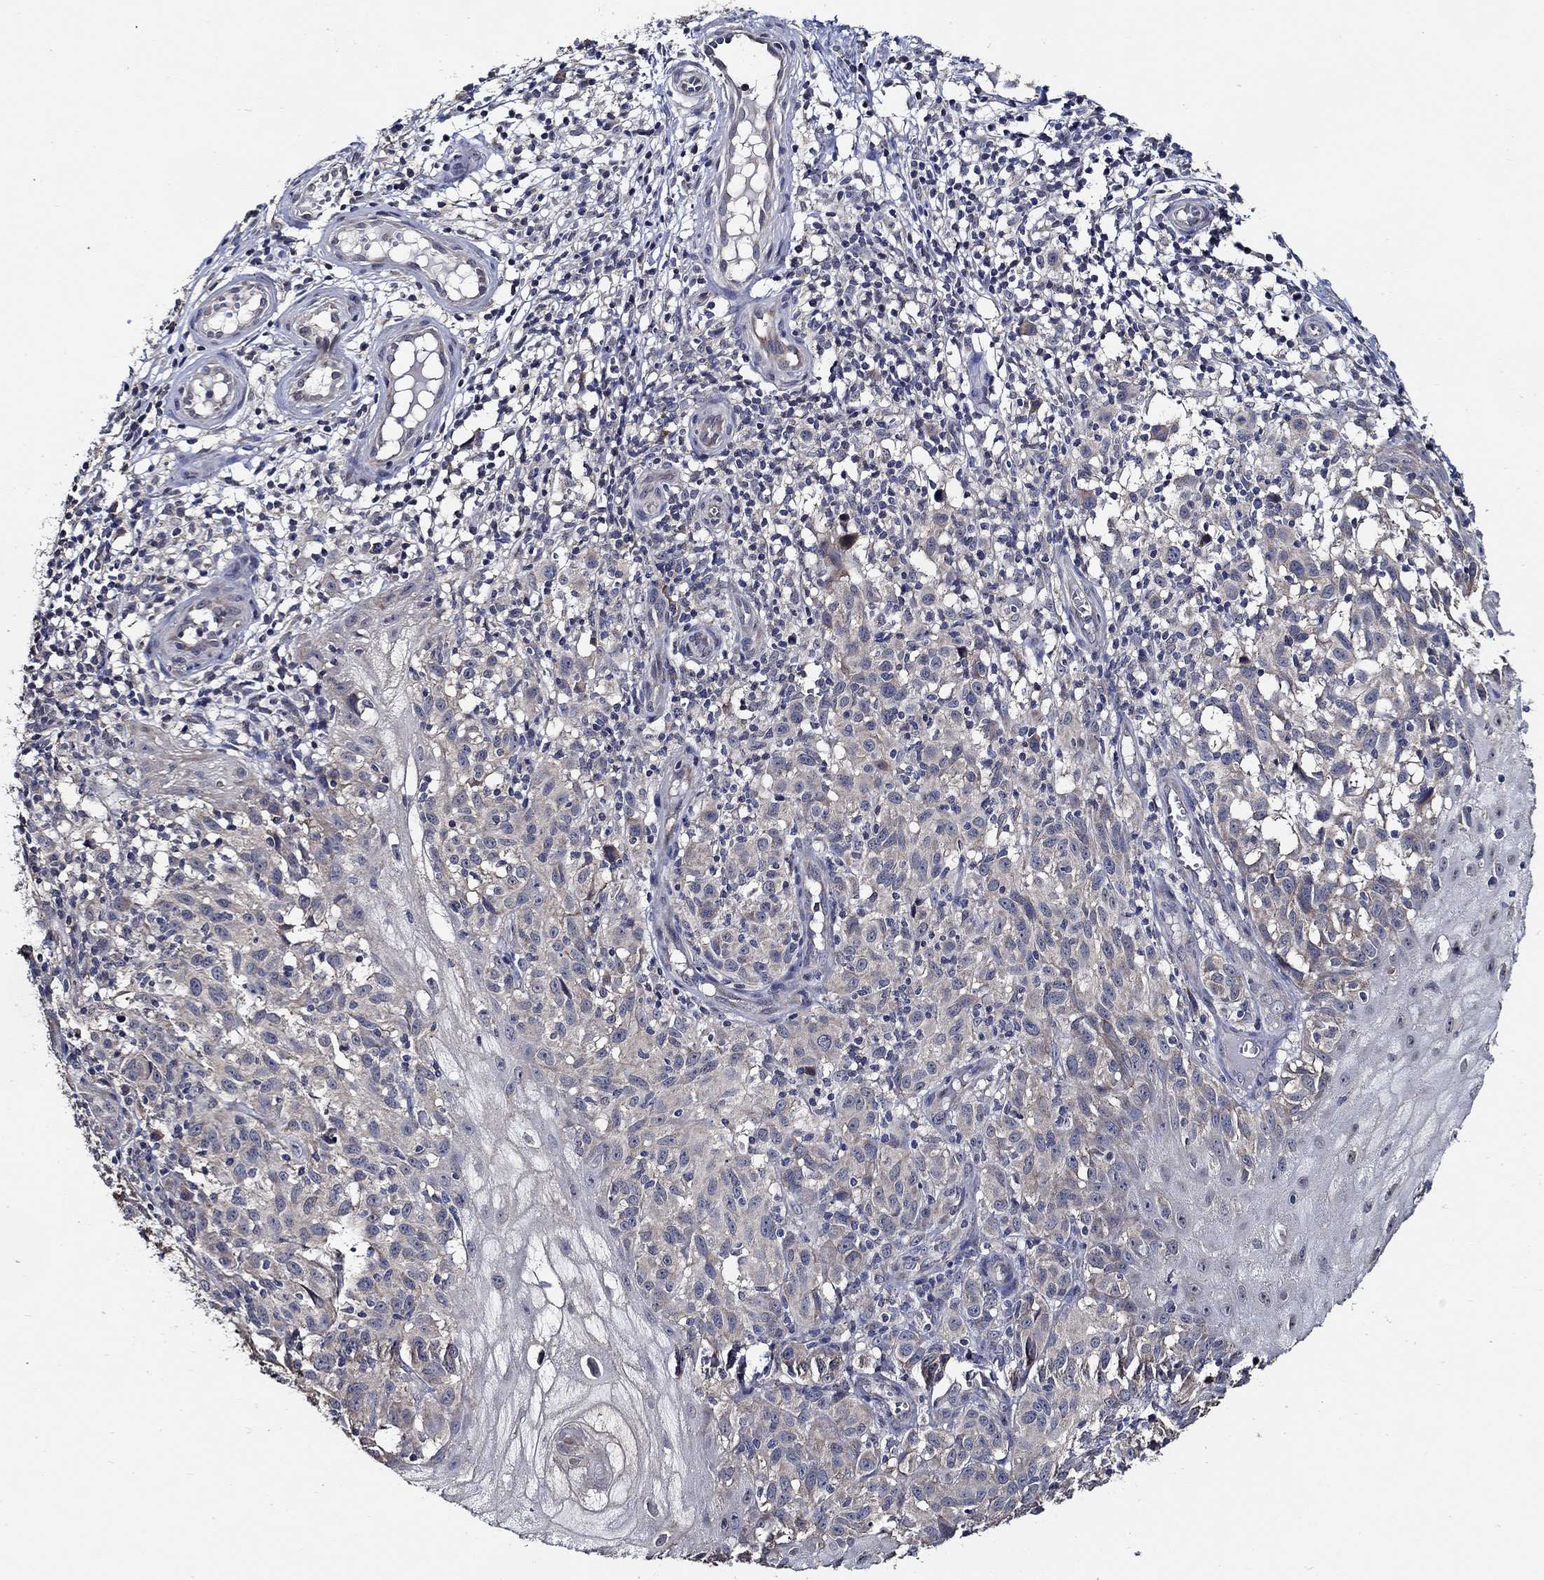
{"staining": {"intensity": "negative", "quantity": "none", "location": "none"}, "tissue": "melanoma", "cell_type": "Tumor cells", "image_type": "cancer", "snomed": [{"axis": "morphology", "description": "Malignant melanoma, NOS"}, {"axis": "topography", "description": "Skin"}], "caption": "DAB (3,3'-diaminobenzidine) immunohistochemical staining of malignant melanoma reveals no significant expression in tumor cells. (DAB (3,3'-diaminobenzidine) immunohistochemistry (IHC), high magnification).", "gene": "WDR53", "patient": {"sex": "female", "age": 53}}